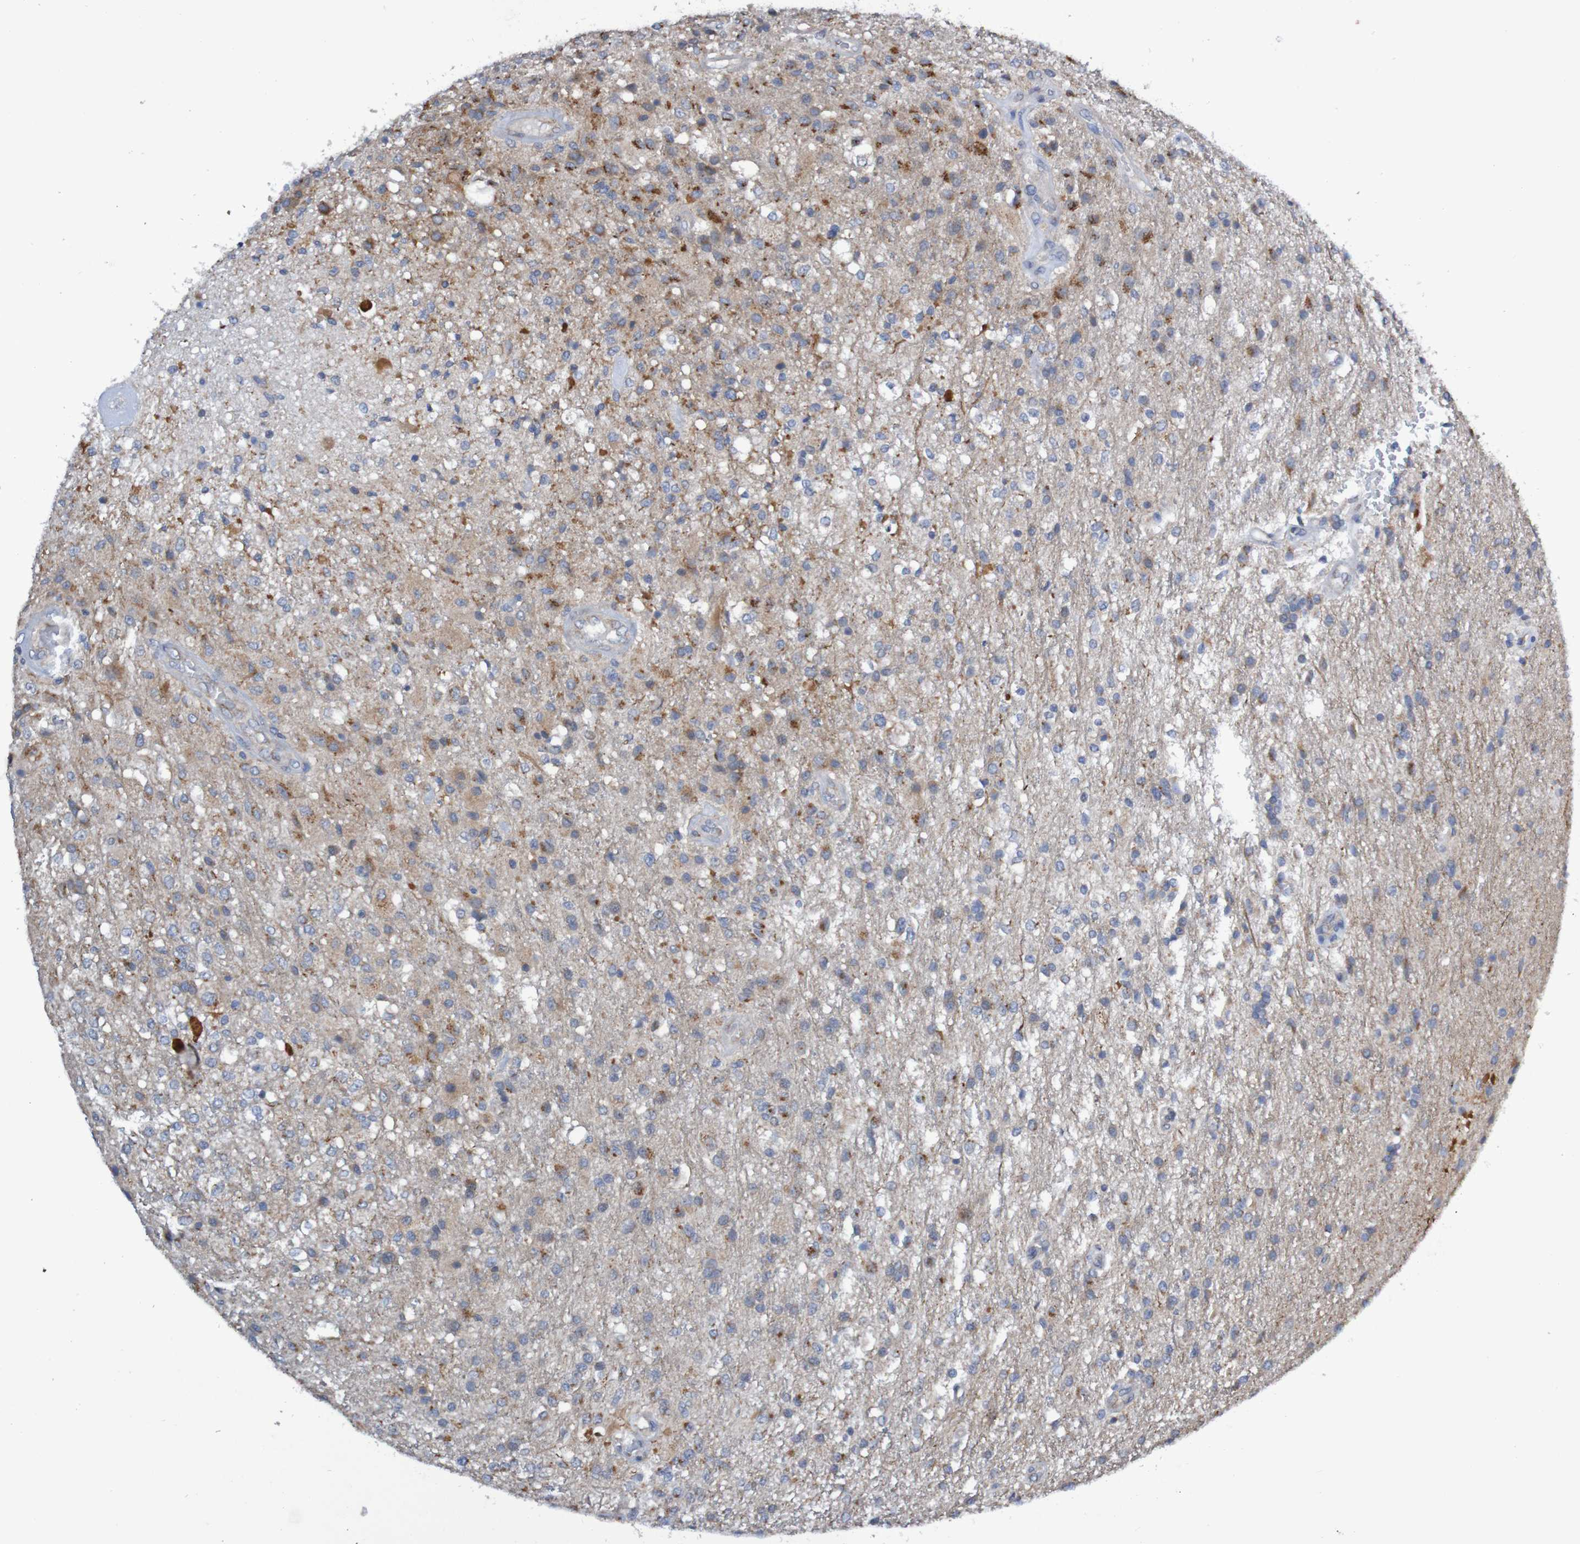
{"staining": {"intensity": "strong", "quantity": "25%-75%", "location": "cytoplasmic/membranous"}, "tissue": "glioma", "cell_type": "Tumor cells", "image_type": "cancer", "snomed": [{"axis": "morphology", "description": "Normal tissue, NOS"}, {"axis": "morphology", "description": "Glioma, malignant, High grade"}, {"axis": "topography", "description": "Cerebral cortex"}], "caption": "The photomicrograph demonstrates a brown stain indicating the presence of a protein in the cytoplasmic/membranous of tumor cells in malignant high-grade glioma. The staining is performed using DAB (3,3'-diaminobenzidine) brown chromogen to label protein expression. The nuclei are counter-stained blue using hematoxylin.", "gene": "LMBRD2", "patient": {"sex": "male", "age": 77}}